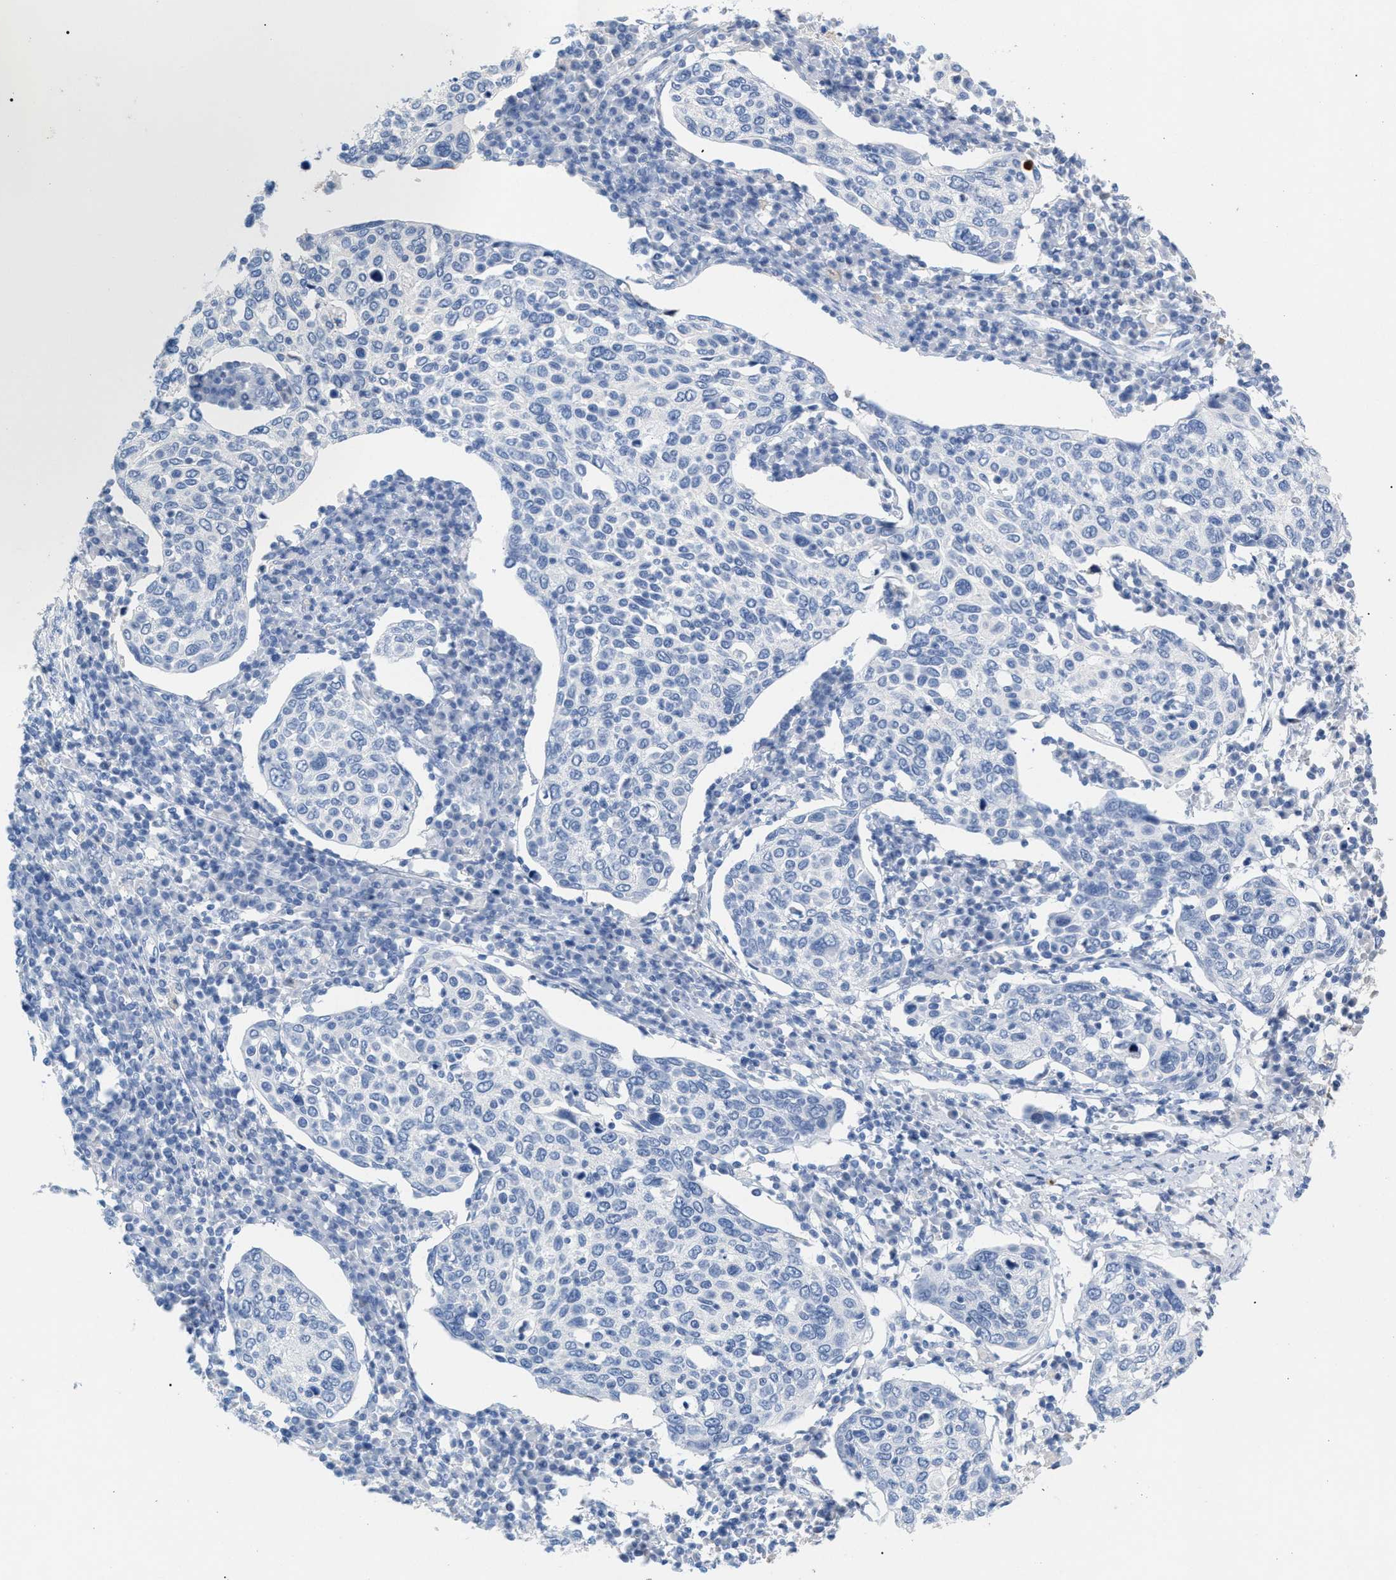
{"staining": {"intensity": "negative", "quantity": "none", "location": "none"}, "tissue": "cervical cancer", "cell_type": "Tumor cells", "image_type": "cancer", "snomed": [{"axis": "morphology", "description": "Squamous cell carcinoma, NOS"}, {"axis": "topography", "description": "Cervix"}], "caption": "Protein analysis of cervical cancer (squamous cell carcinoma) exhibits no significant staining in tumor cells.", "gene": "APOH", "patient": {"sex": "female", "age": 40}}